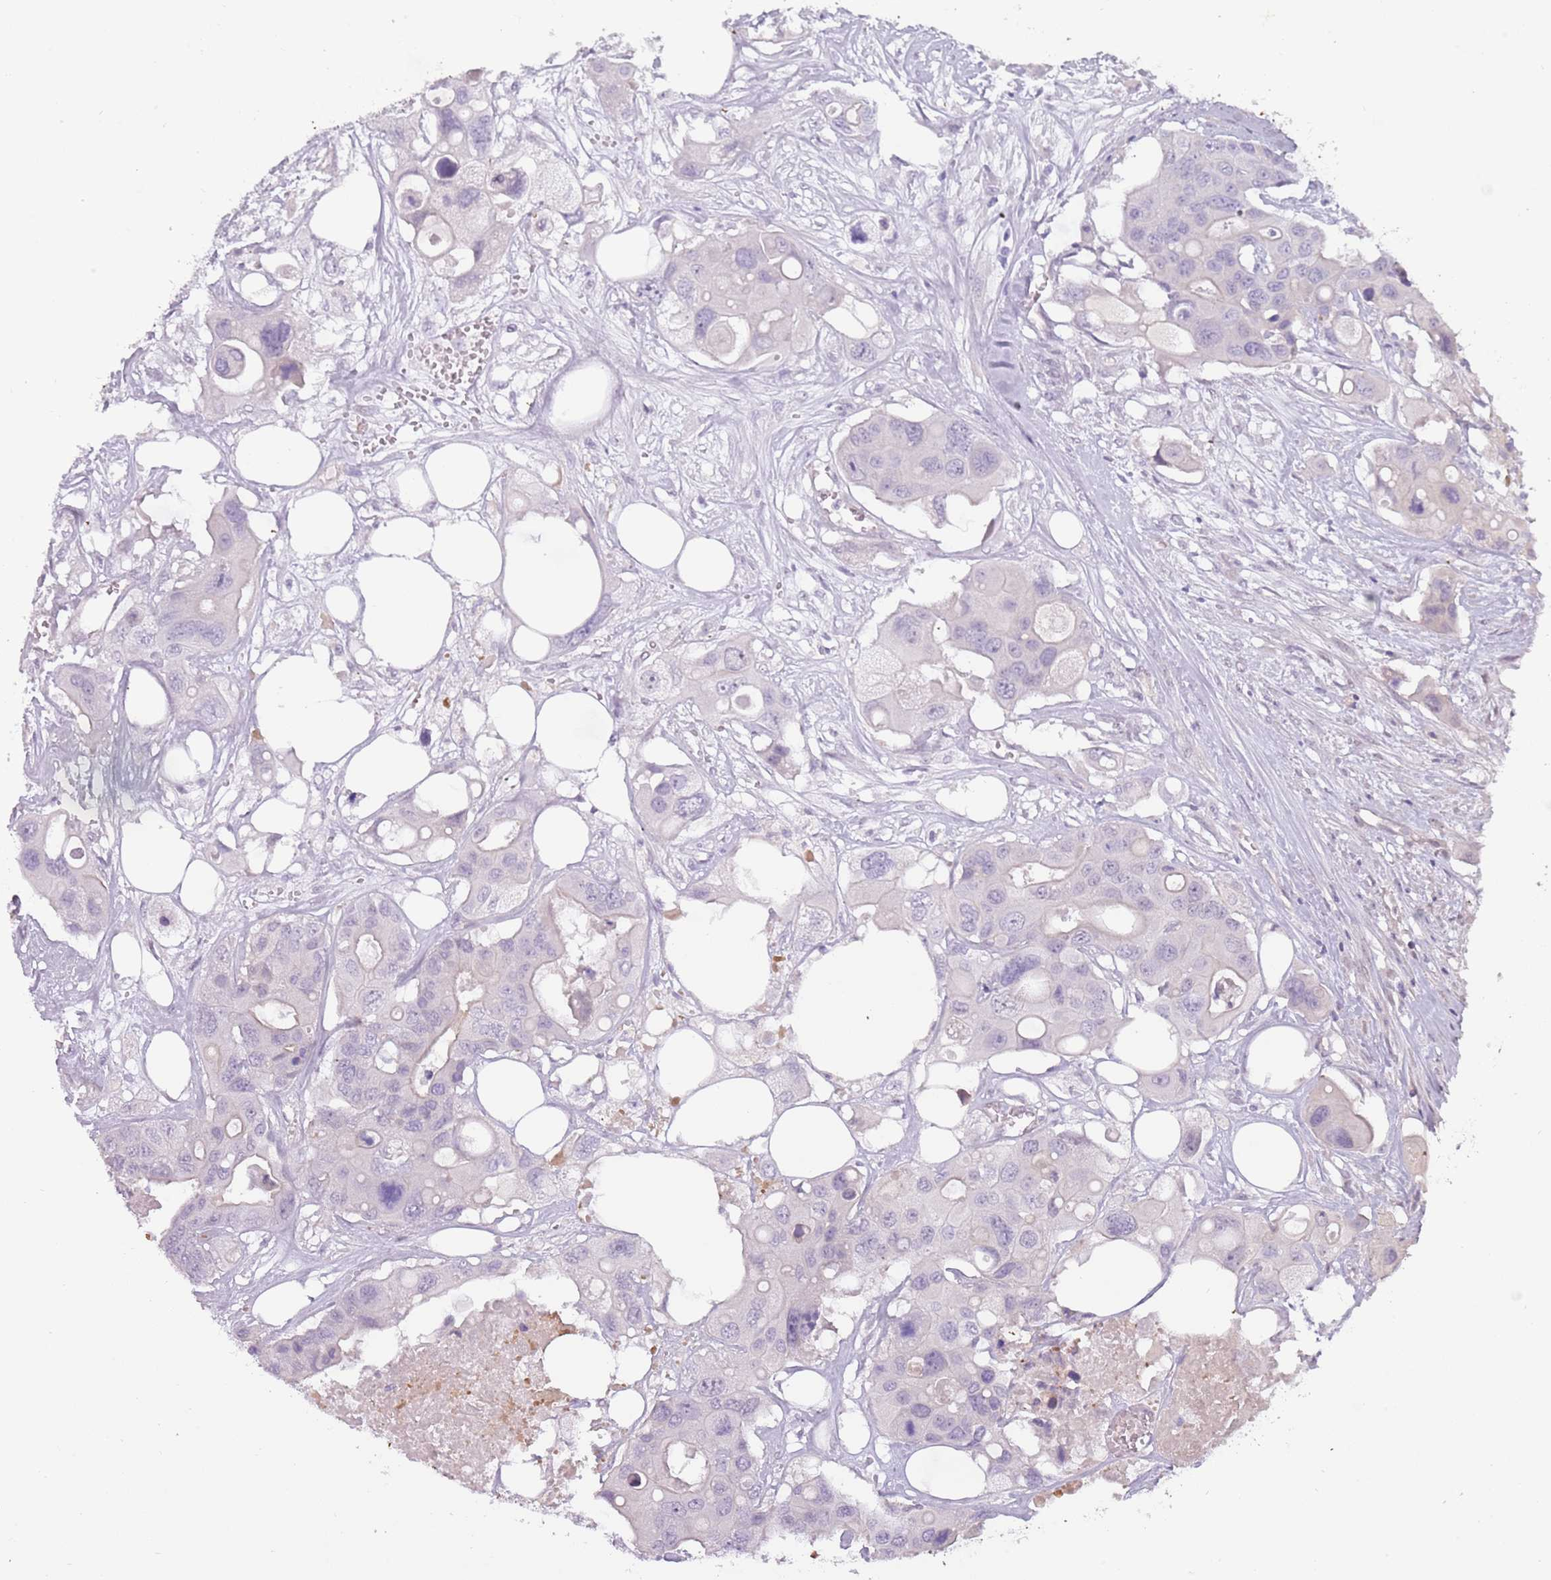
{"staining": {"intensity": "negative", "quantity": "none", "location": "none"}, "tissue": "colorectal cancer", "cell_type": "Tumor cells", "image_type": "cancer", "snomed": [{"axis": "morphology", "description": "Adenocarcinoma, NOS"}, {"axis": "topography", "description": "Colon"}], "caption": "Human colorectal cancer (adenocarcinoma) stained for a protein using immunohistochemistry (IHC) demonstrates no expression in tumor cells.", "gene": "RFX2", "patient": {"sex": "male", "age": 77}}